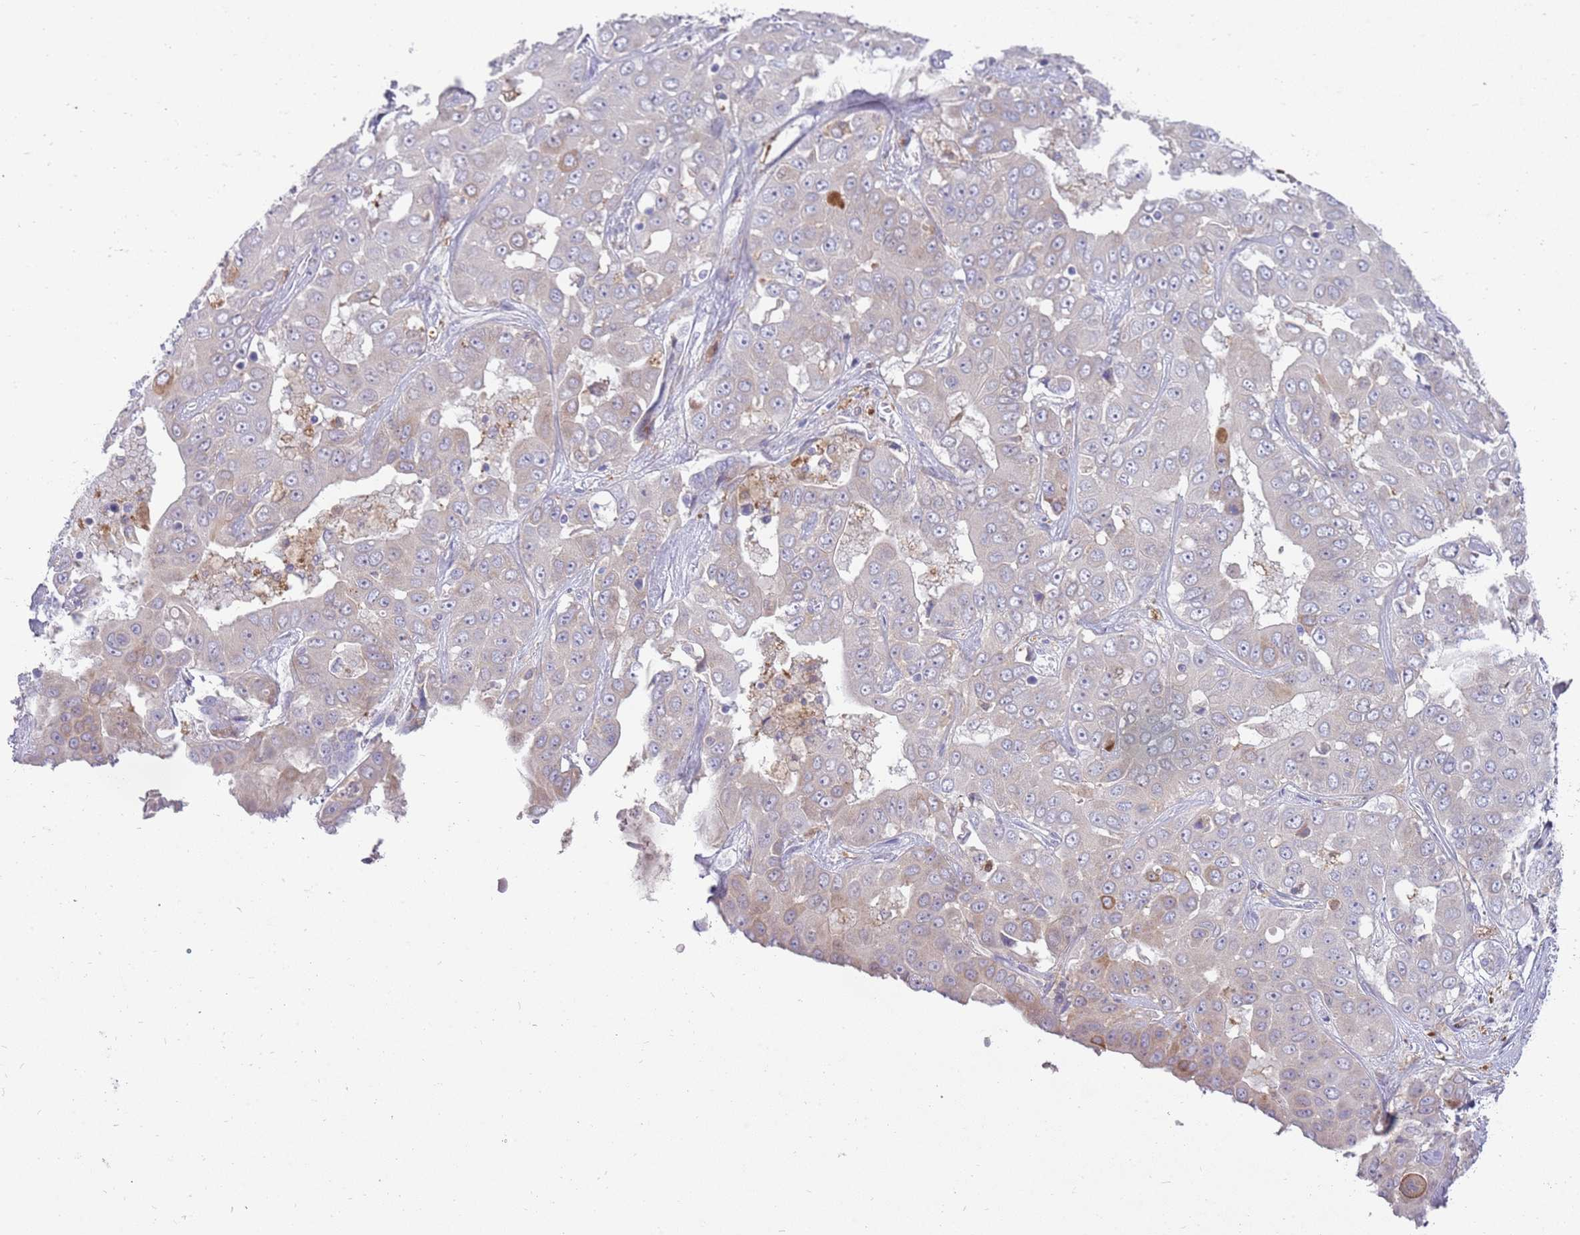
{"staining": {"intensity": "weak", "quantity": "25%-75%", "location": "cytoplasmic/membranous"}, "tissue": "liver cancer", "cell_type": "Tumor cells", "image_type": "cancer", "snomed": [{"axis": "morphology", "description": "Cholangiocarcinoma"}, {"axis": "topography", "description": "Liver"}], "caption": "This is a photomicrograph of IHC staining of liver cholangiocarcinoma, which shows weak staining in the cytoplasmic/membranous of tumor cells.", "gene": "DIPK1C", "patient": {"sex": "female", "age": 52}}